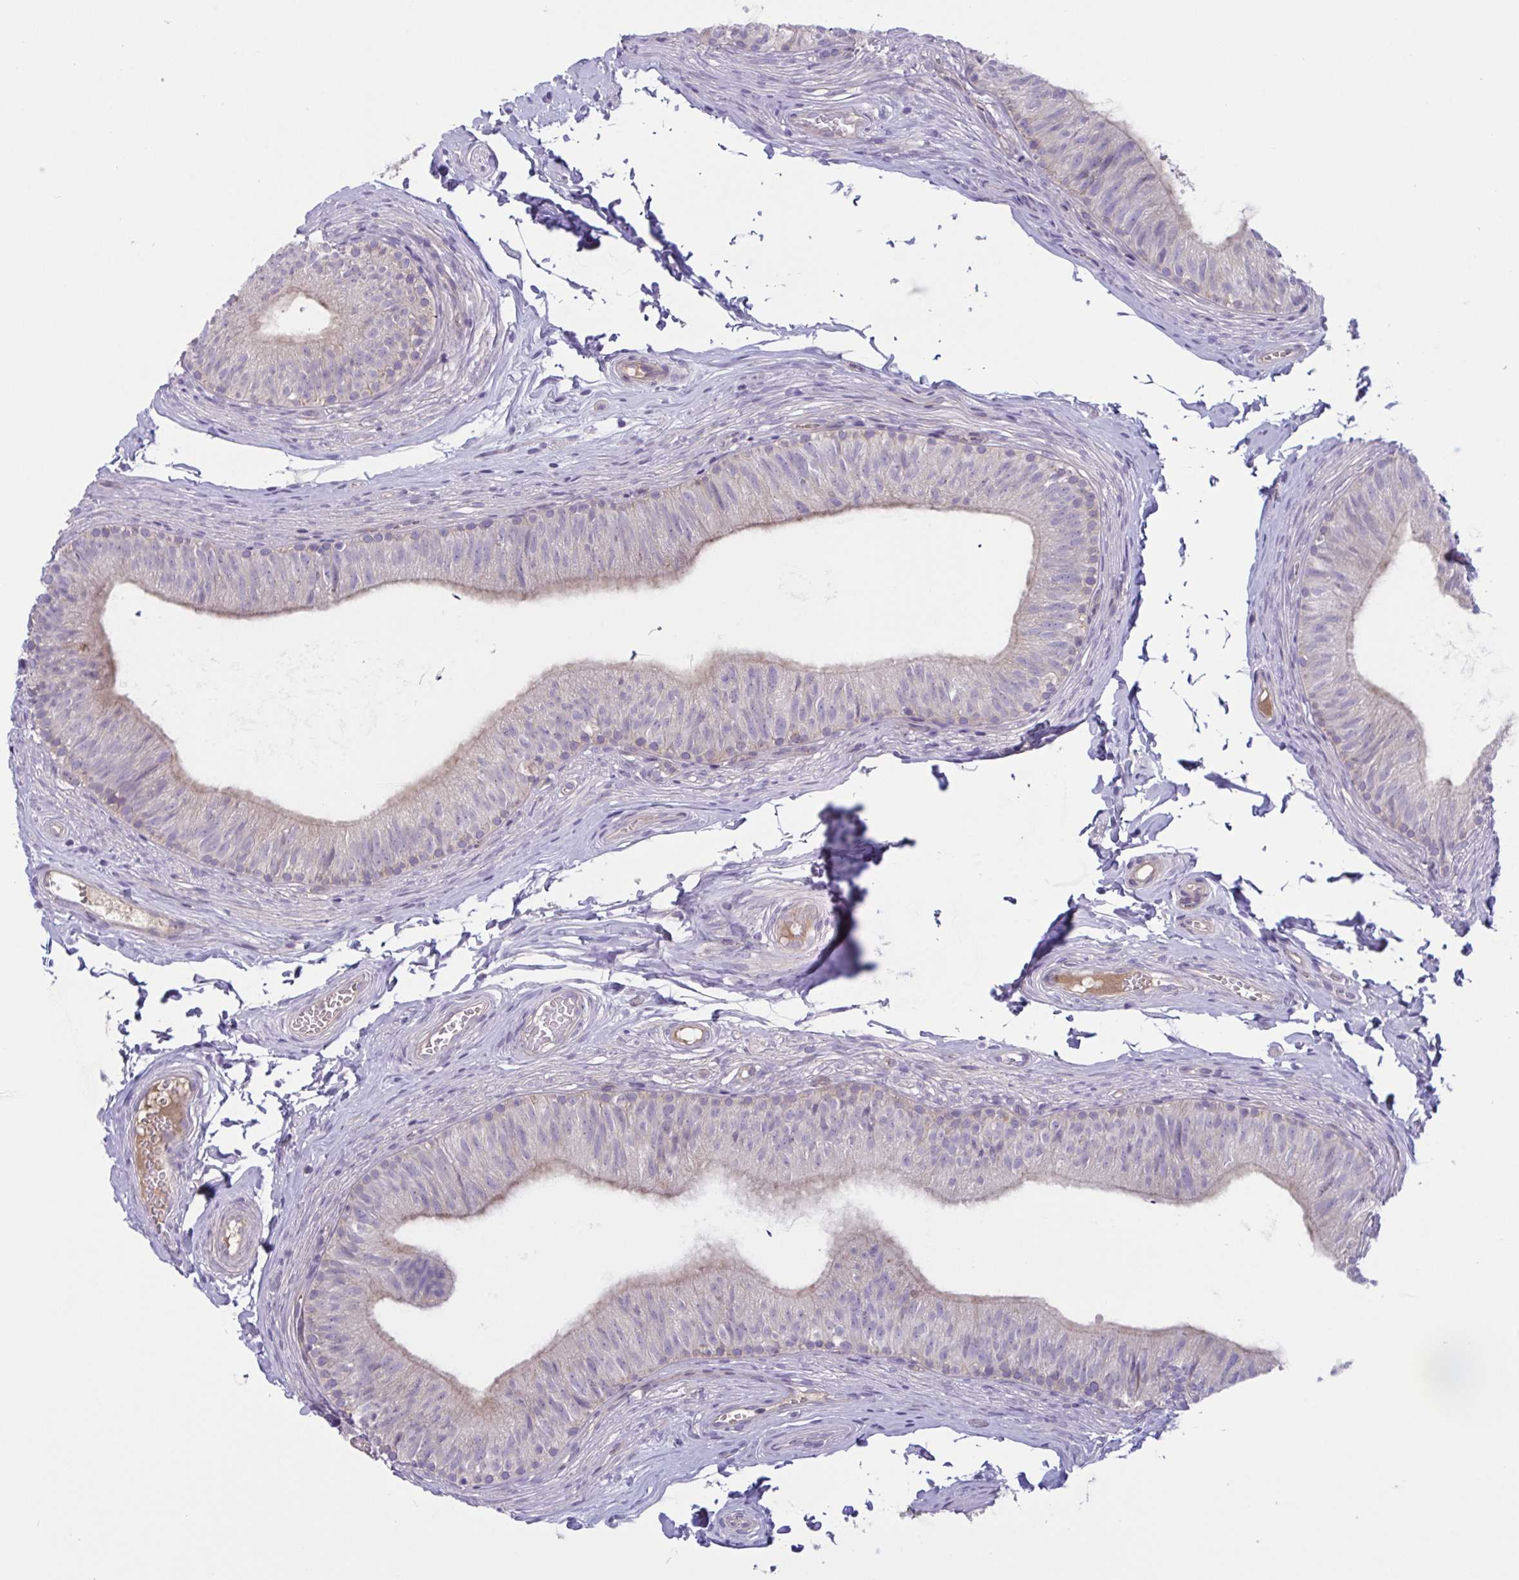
{"staining": {"intensity": "weak", "quantity": "25%-75%", "location": "cytoplasmic/membranous"}, "tissue": "epididymis", "cell_type": "Glandular cells", "image_type": "normal", "snomed": [{"axis": "morphology", "description": "Normal tissue, NOS"}, {"axis": "topography", "description": "Epididymis, spermatic cord, NOS"}, {"axis": "topography", "description": "Epididymis"}, {"axis": "topography", "description": "Peripheral nerve tissue"}], "caption": "An IHC histopathology image of normal tissue is shown. Protein staining in brown shows weak cytoplasmic/membranous positivity in epididymis within glandular cells. (DAB IHC with brightfield microscopy, high magnification).", "gene": "TTC7B", "patient": {"sex": "male", "age": 29}}